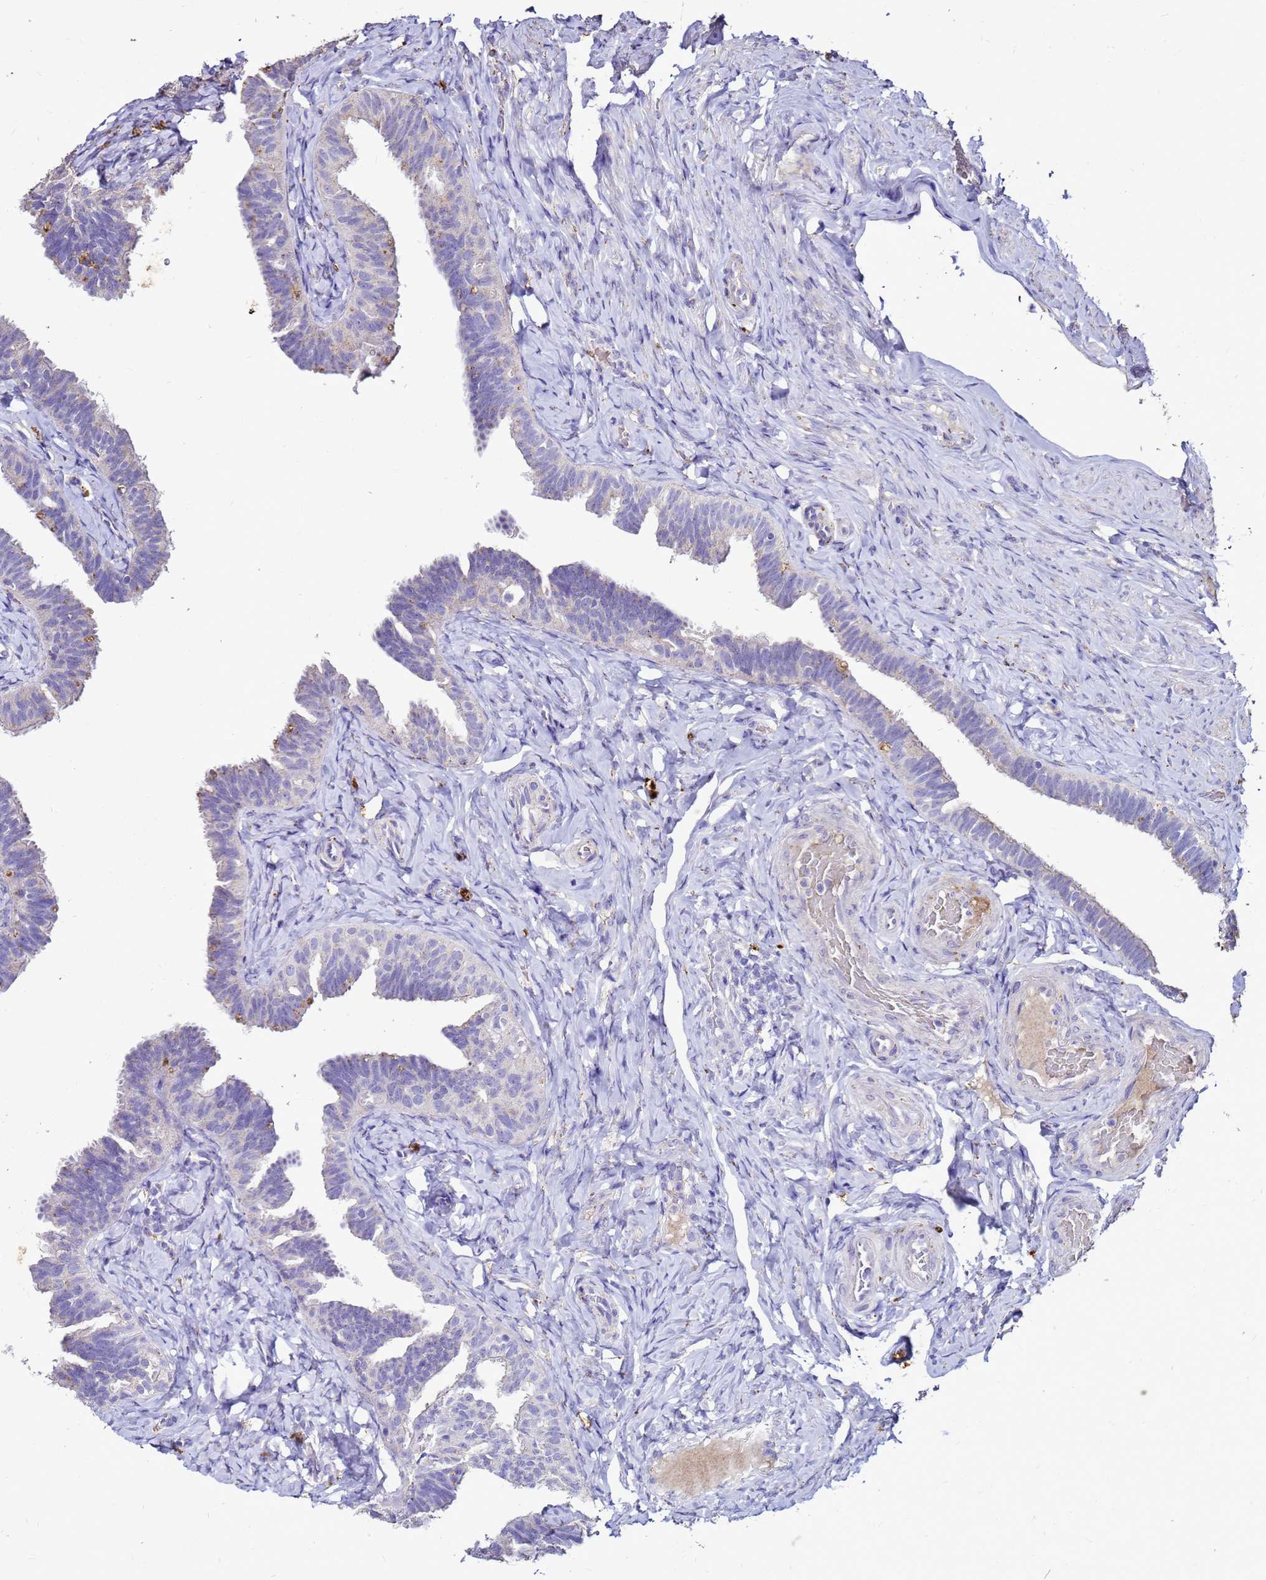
{"staining": {"intensity": "negative", "quantity": "none", "location": "none"}, "tissue": "fallopian tube", "cell_type": "Glandular cells", "image_type": "normal", "snomed": [{"axis": "morphology", "description": "Normal tissue, NOS"}, {"axis": "topography", "description": "Fallopian tube"}], "caption": "Glandular cells show no significant expression in benign fallopian tube.", "gene": "S100A2", "patient": {"sex": "female", "age": 65}}